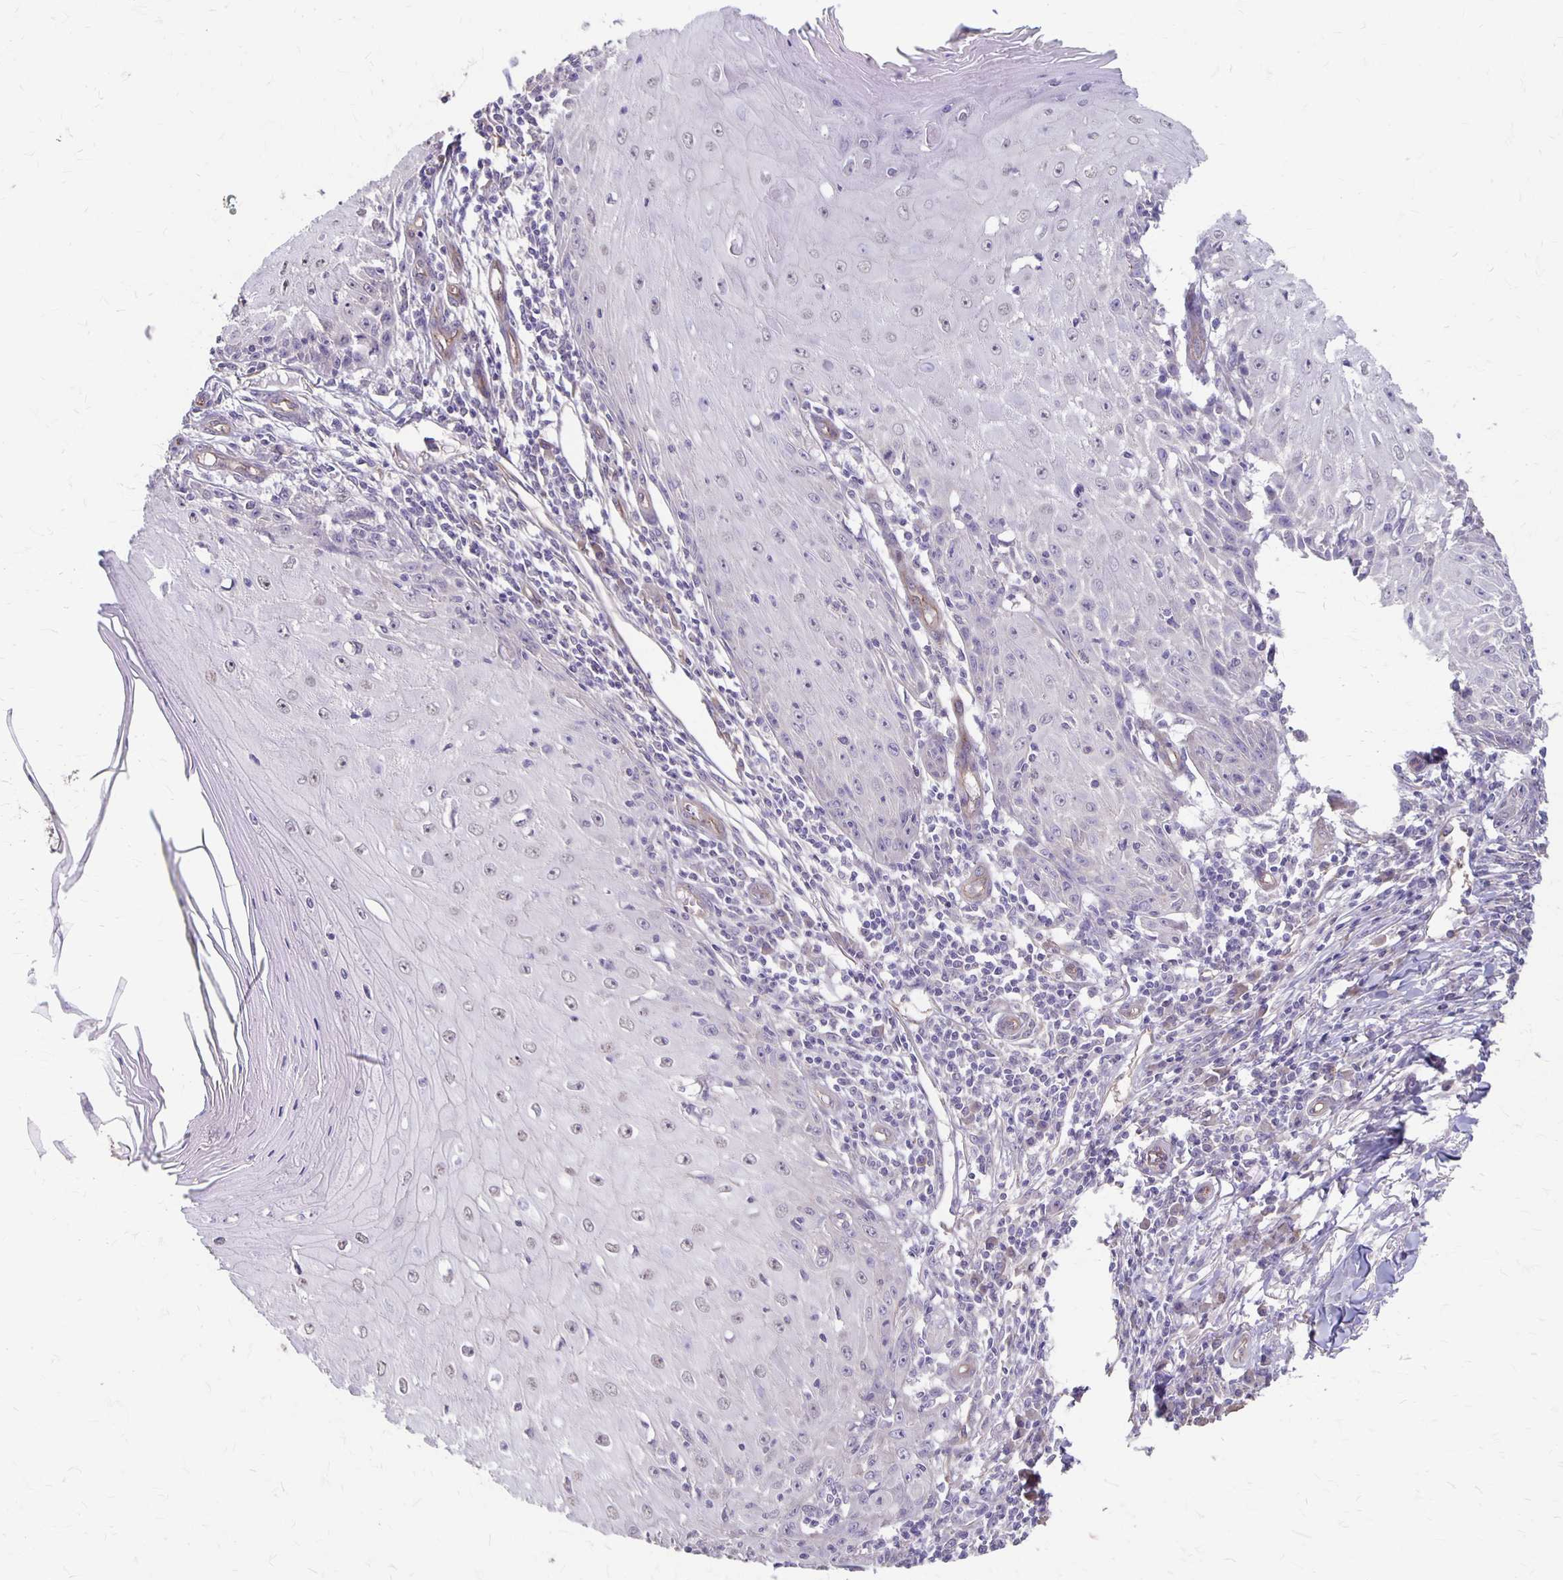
{"staining": {"intensity": "negative", "quantity": "none", "location": "none"}, "tissue": "skin cancer", "cell_type": "Tumor cells", "image_type": "cancer", "snomed": [{"axis": "morphology", "description": "Squamous cell carcinoma, NOS"}, {"axis": "topography", "description": "Skin"}], "caption": "IHC image of skin cancer (squamous cell carcinoma) stained for a protein (brown), which exhibits no positivity in tumor cells. (Stains: DAB immunohistochemistry with hematoxylin counter stain, Microscopy: brightfield microscopy at high magnification).", "gene": "PPP1R3E", "patient": {"sex": "female", "age": 73}}